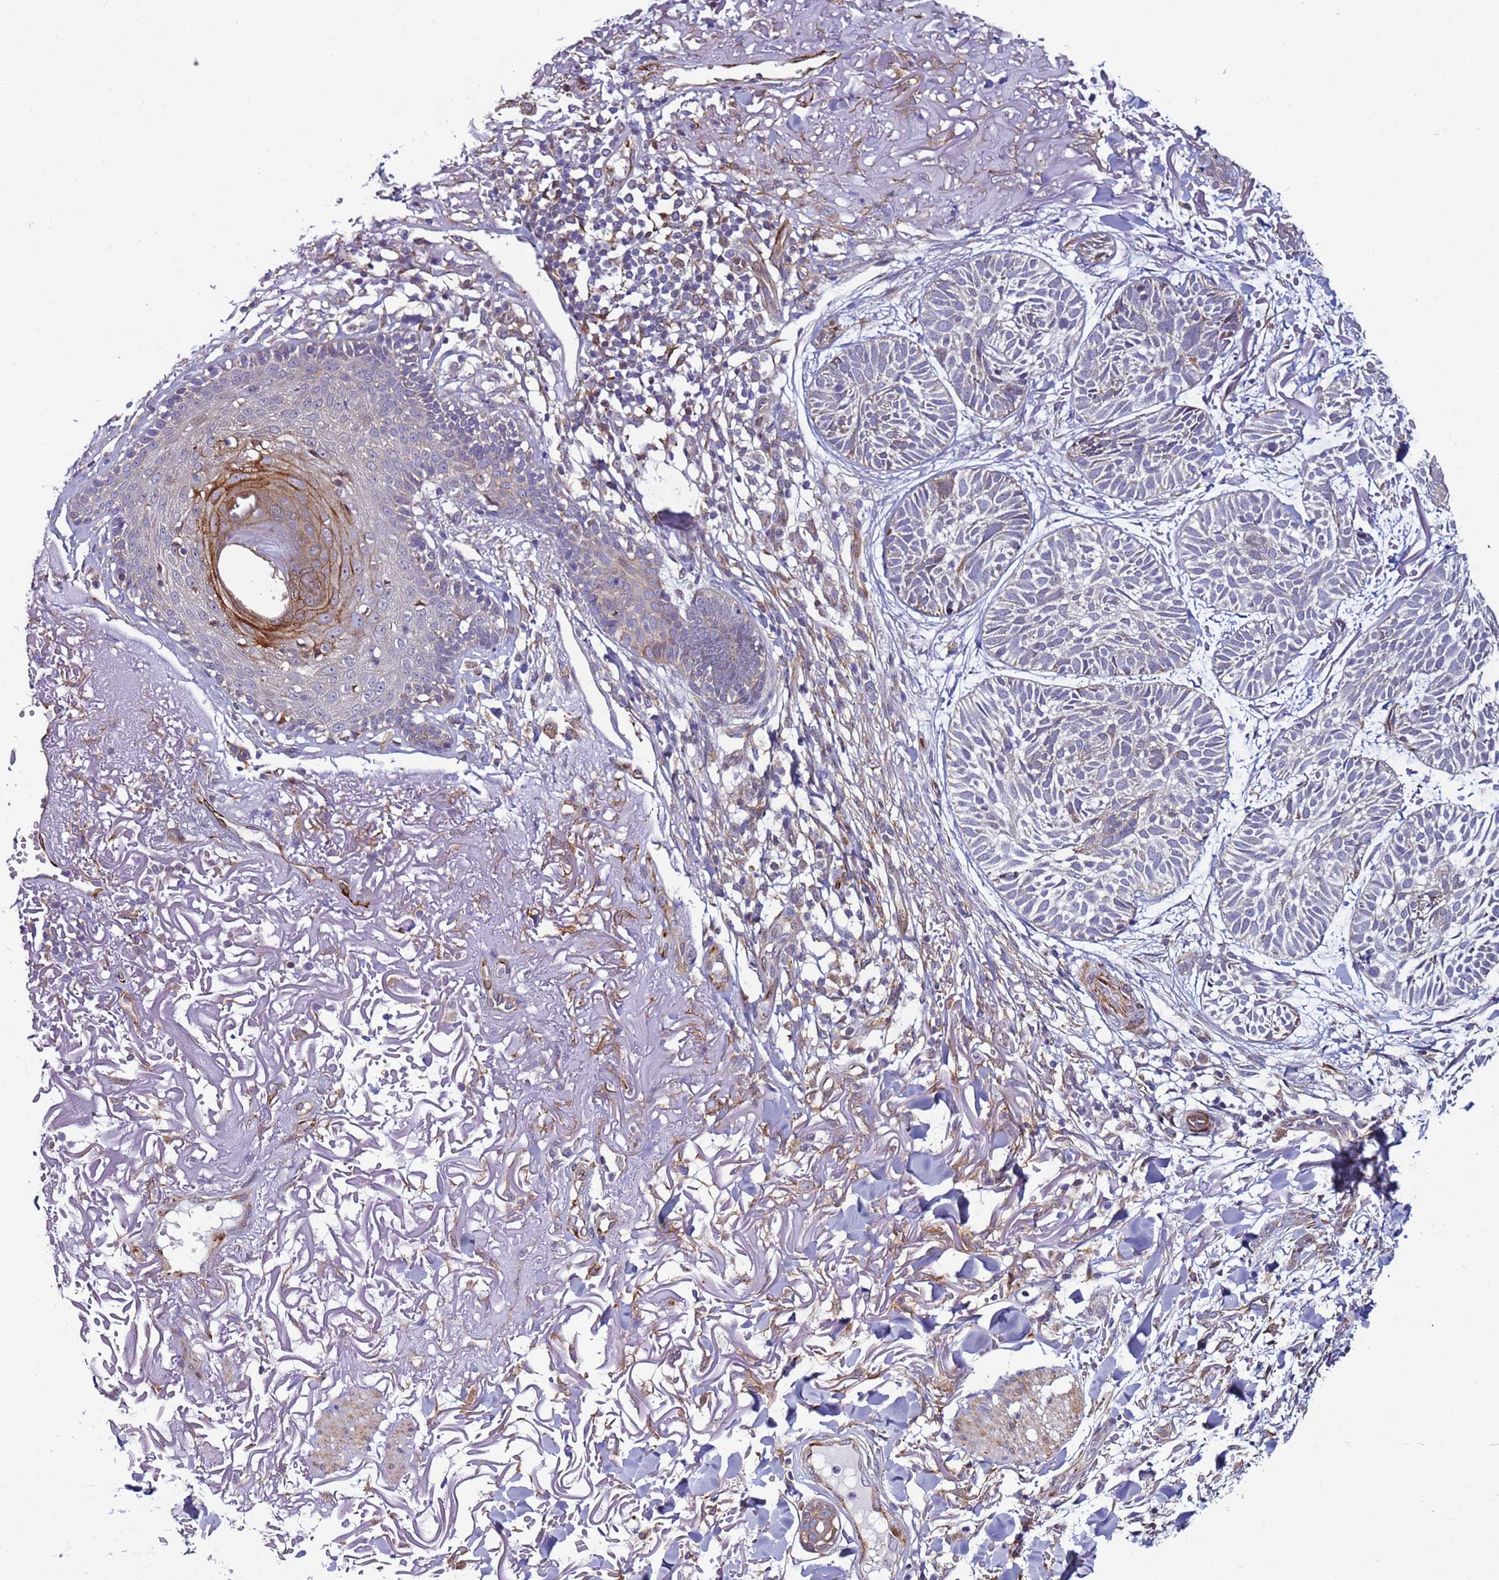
{"staining": {"intensity": "negative", "quantity": "none", "location": "none"}, "tissue": "skin cancer", "cell_type": "Tumor cells", "image_type": "cancer", "snomed": [{"axis": "morphology", "description": "Normal tissue, NOS"}, {"axis": "morphology", "description": "Basal cell carcinoma"}, {"axis": "topography", "description": "Skin"}], "caption": "Immunohistochemistry (IHC) micrograph of neoplastic tissue: human basal cell carcinoma (skin) stained with DAB shows no significant protein staining in tumor cells.", "gene": "MCRIP1", "patient": {"sex": "male", "age": 66}}